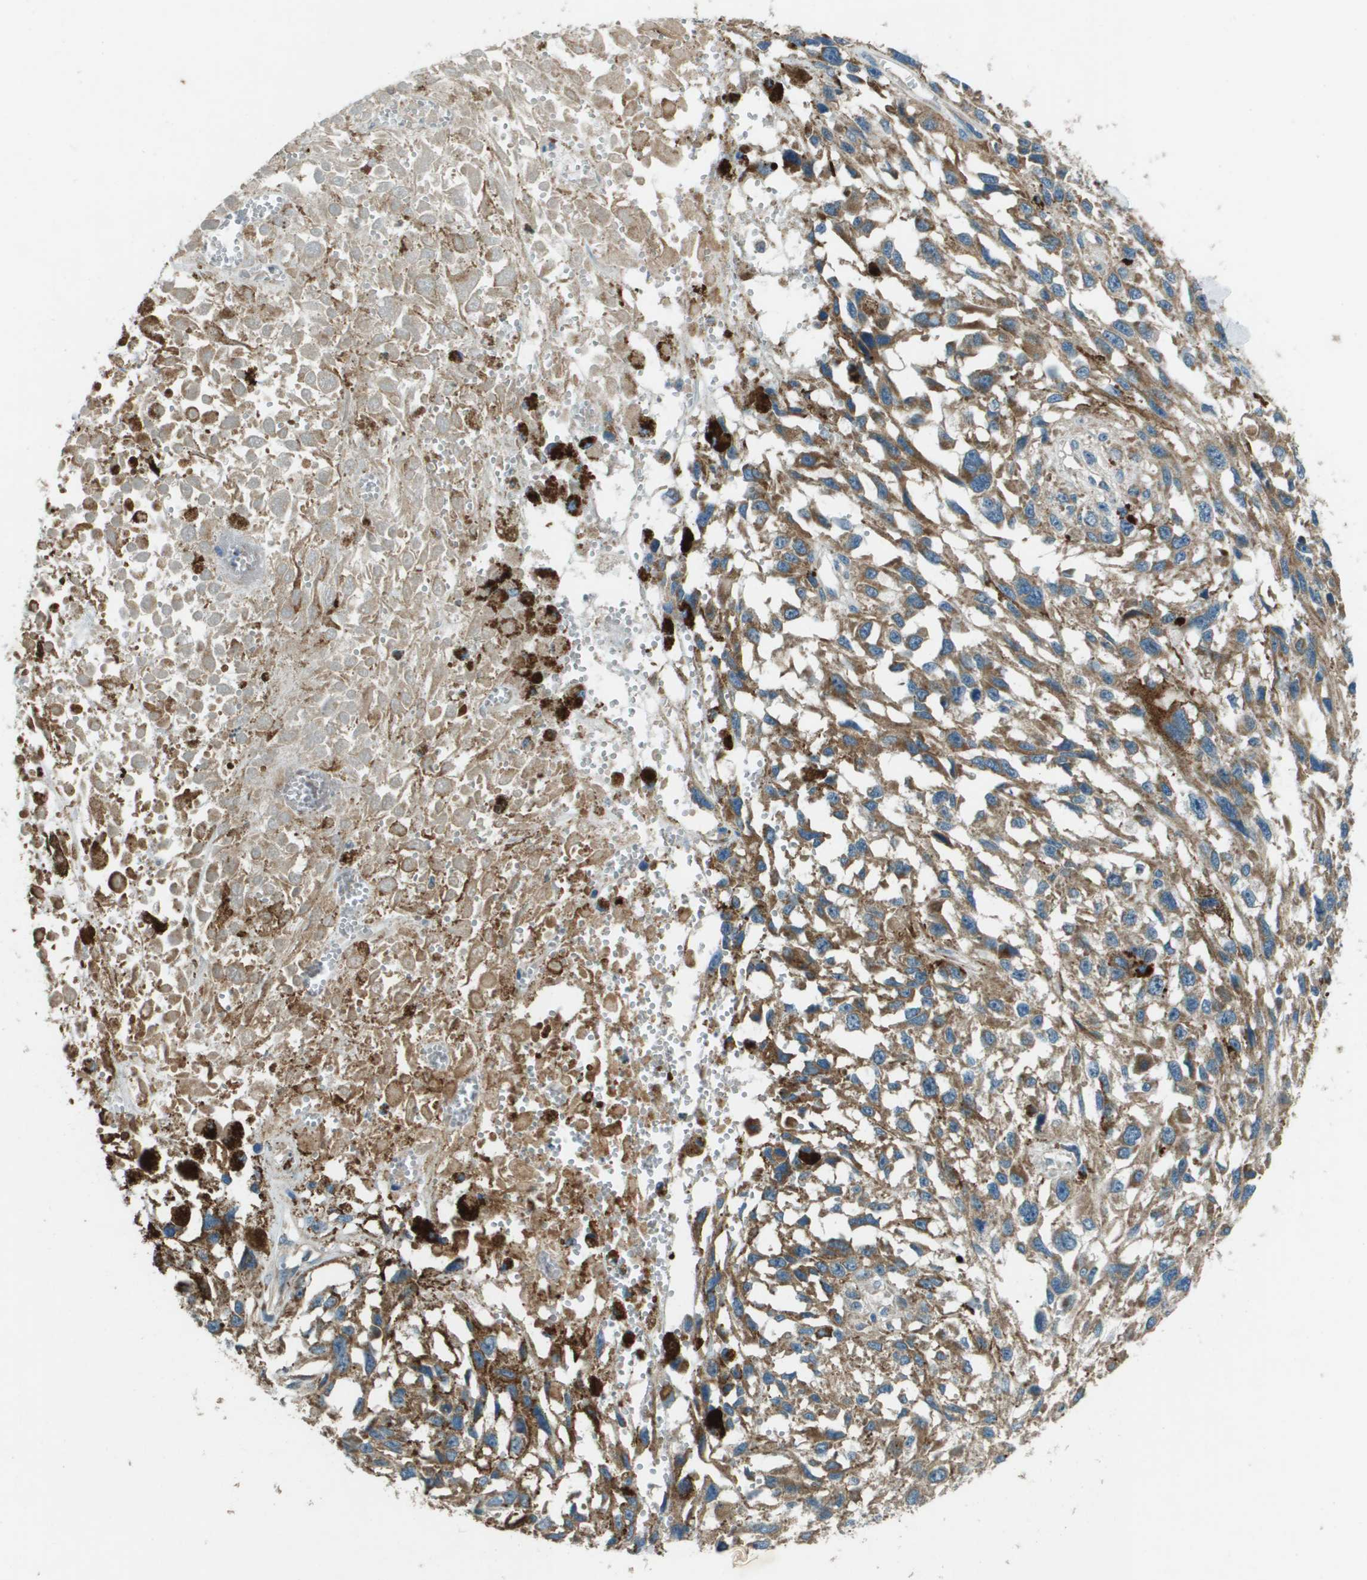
{"staining": {"intensity": "moderate", "quantity": ">75%", "location": "cytoplasmic/membranous"}, "tissue": "melanoma", "cell_type": "Tumor cells", "image_type": "cancer", "snomed": [{"axis": "morphology", "description": "Malignant melanoma, Metastatic site"}, {"axis": "topography", "description": "Lymph node"}], "caption": "Moderate cytoplasmic/membranous protein staining is seen in approximately >75% of tumor cells in malignant melanoma (metastatic site).", "gene": "MIGA1", "patient": {"sex": "male", "age": 59}}